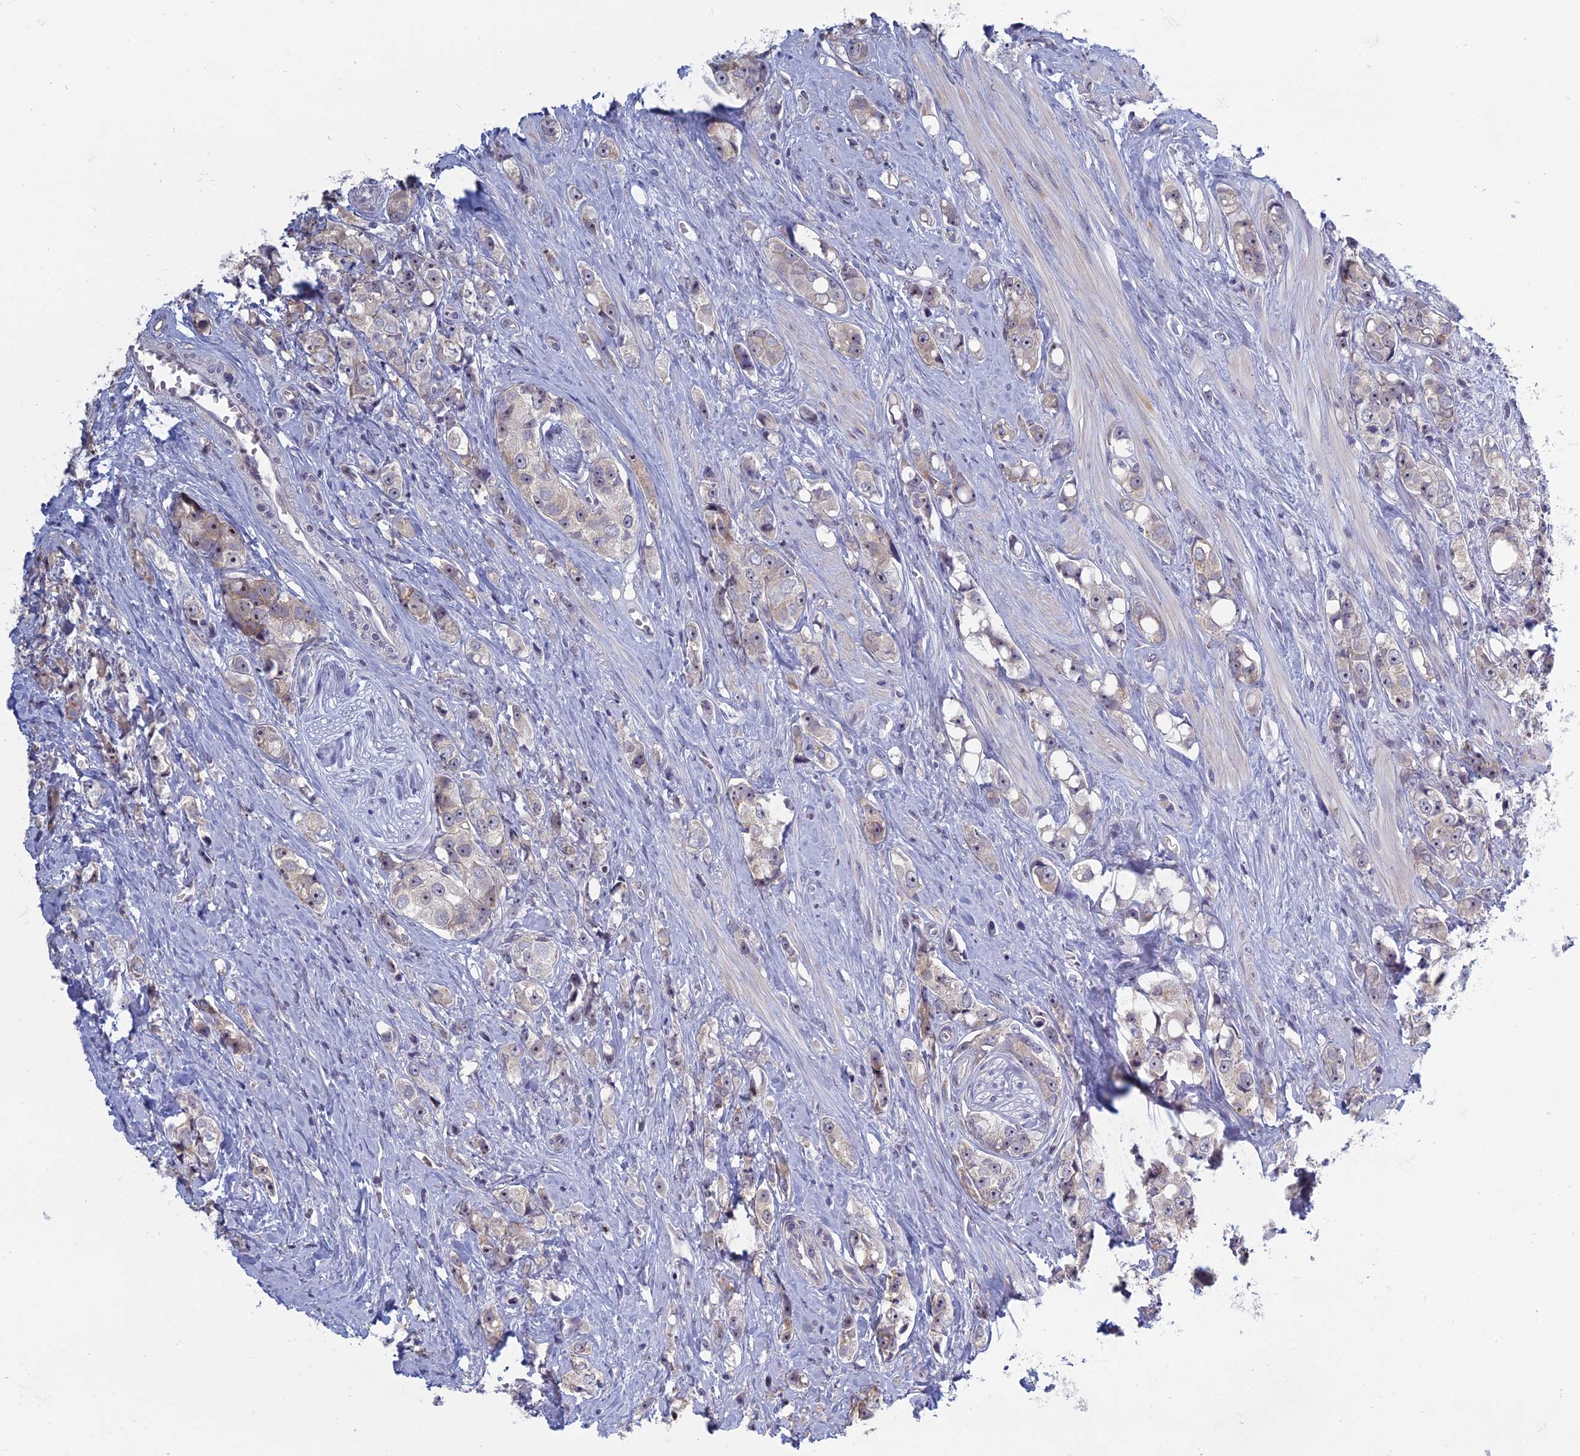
{"staining": {"intensity": "weak", "quantity": "<25%", "location": "cytoplasmic/membranous"}, "tissue": "prostate cancer", "cell_type": "Tumor cells", "image_type": "cancer", "snomed": [{"axis": "morphology", "description": "Adenocarcinoma, High grade"}, {"axis": "topography", "description": "Prostate"}], "caption": "Immunohistochemical staining of human prostate cancer displays no significant expression in tumor cells. The staining was performed using DAB (3,3'-diaminobenzidine) to visualize the protein expression in brown, while the nuclei were stained in blue with hematoxylin (Magnification: 20x).", "gene": "RPS19BP1", "patient": {"sex": "male", "age": 74}}